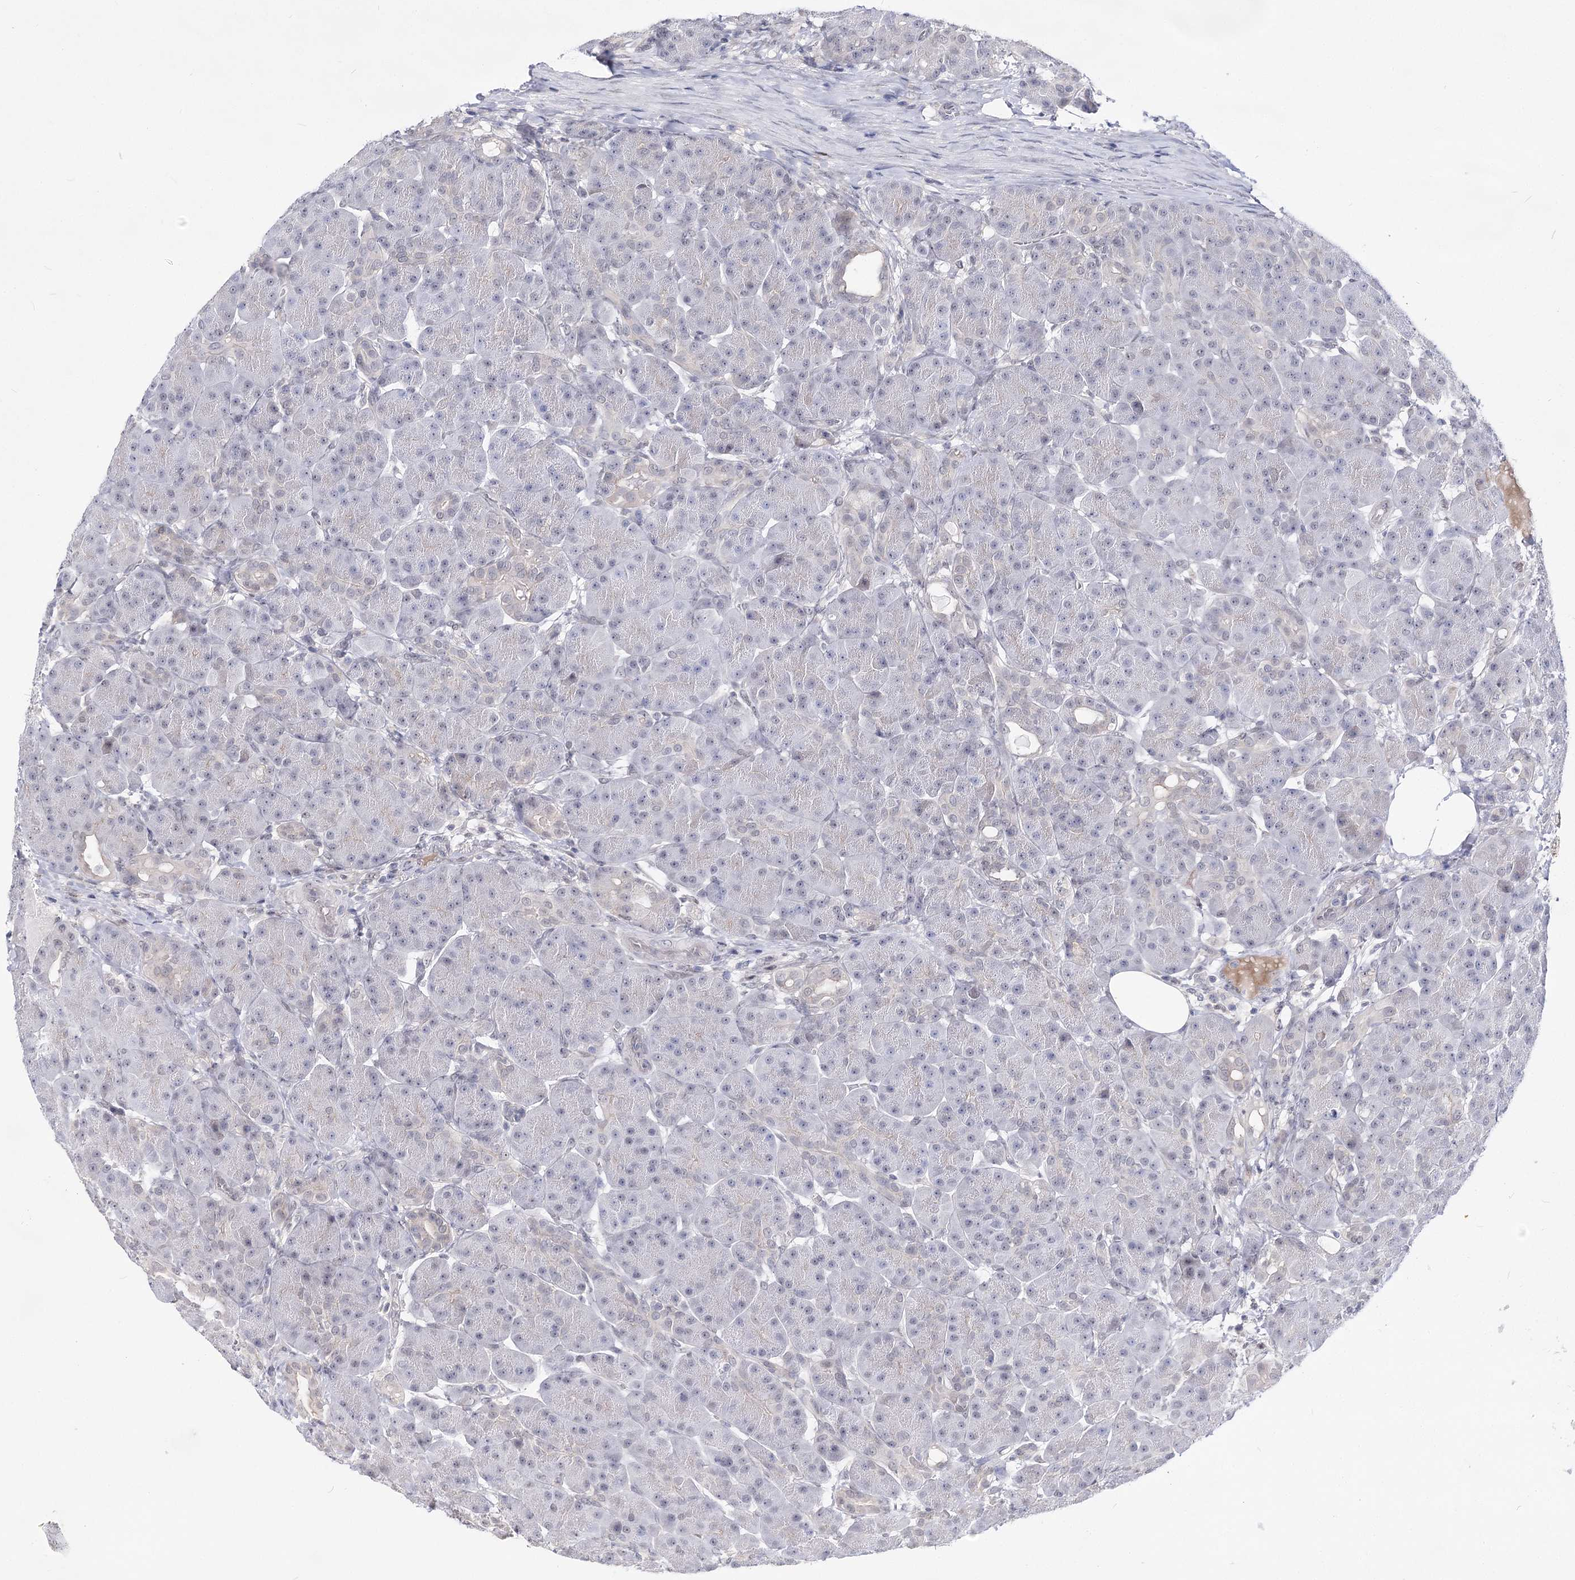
{"staining": {"intensity": "negative", "quantity": "none", "location": "none"}, "tissue": "pancreas", "cell_type": "Exocrine glandular cells", "image_type": "normal", "snomed": [{"axis": "morphology", "description": "Normal tissue, NOS"}, {"axis": "topography", "description": "Pancreas"}], "caption": "A micrograph of pancreas stained for a protein demonstrates no brown staining in exocrine glandular cells.", "gene": "ATP10B", "patient": {"sex": "male", "age": 63}}